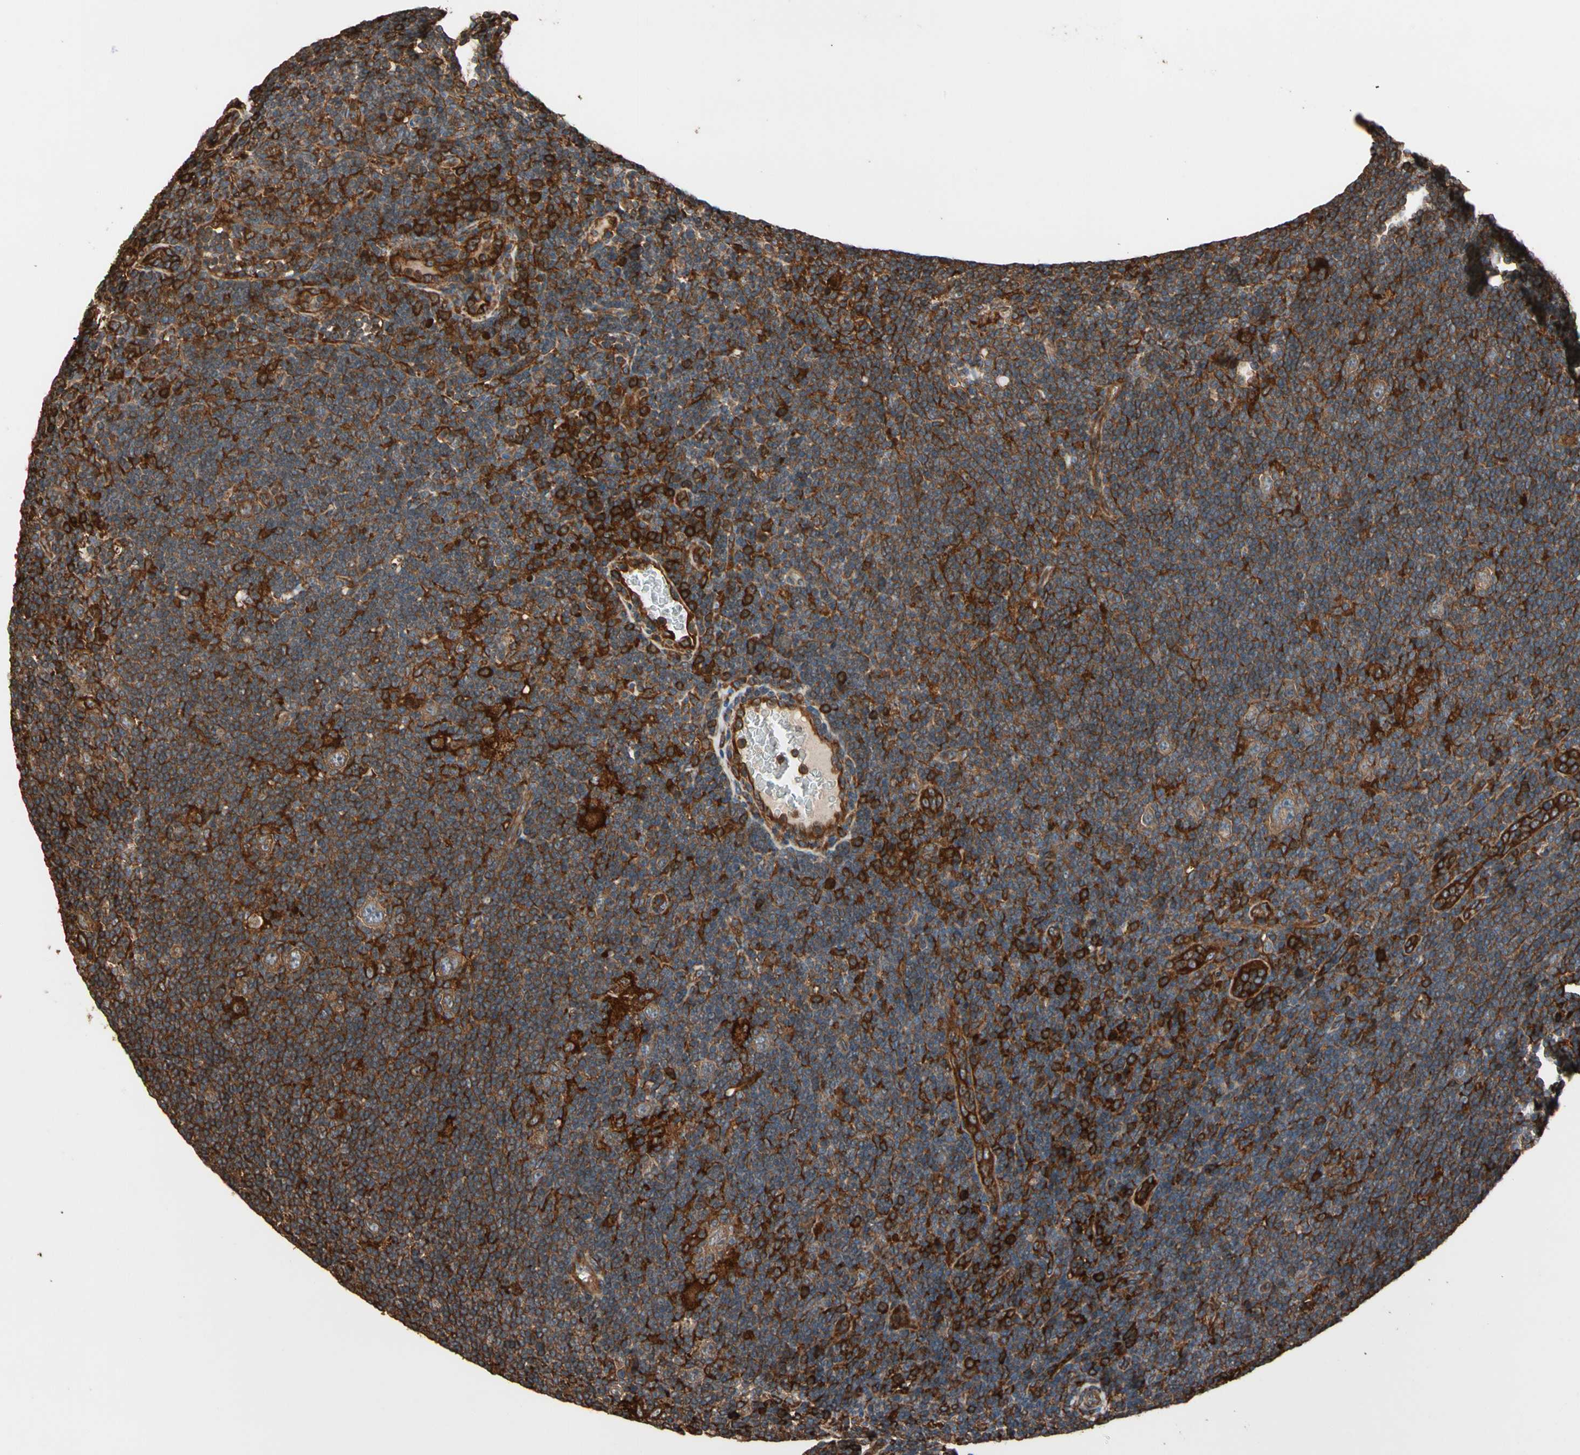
{"staining": {"intensity": "moderate", "quantity": ">75%", "location": "cytoplasmic/membranous"}, "tissue": "lymphoma", "cell_type": "Tumor cells", "image_type": "cancer", "snomed": [{"axis": "morphology", "description": "Hodgkin's disease, NOS"}, {"axis": "topography", "description": "Lymph node"}], "caption": "Moderate cytoplasmic/membranous staining for a protein is appreciated in about >75% of tumor cells of lymphoma using immunohistochemistry.", "gene": "AGBL2", "patient": {"sex": "female", "age": 57}}